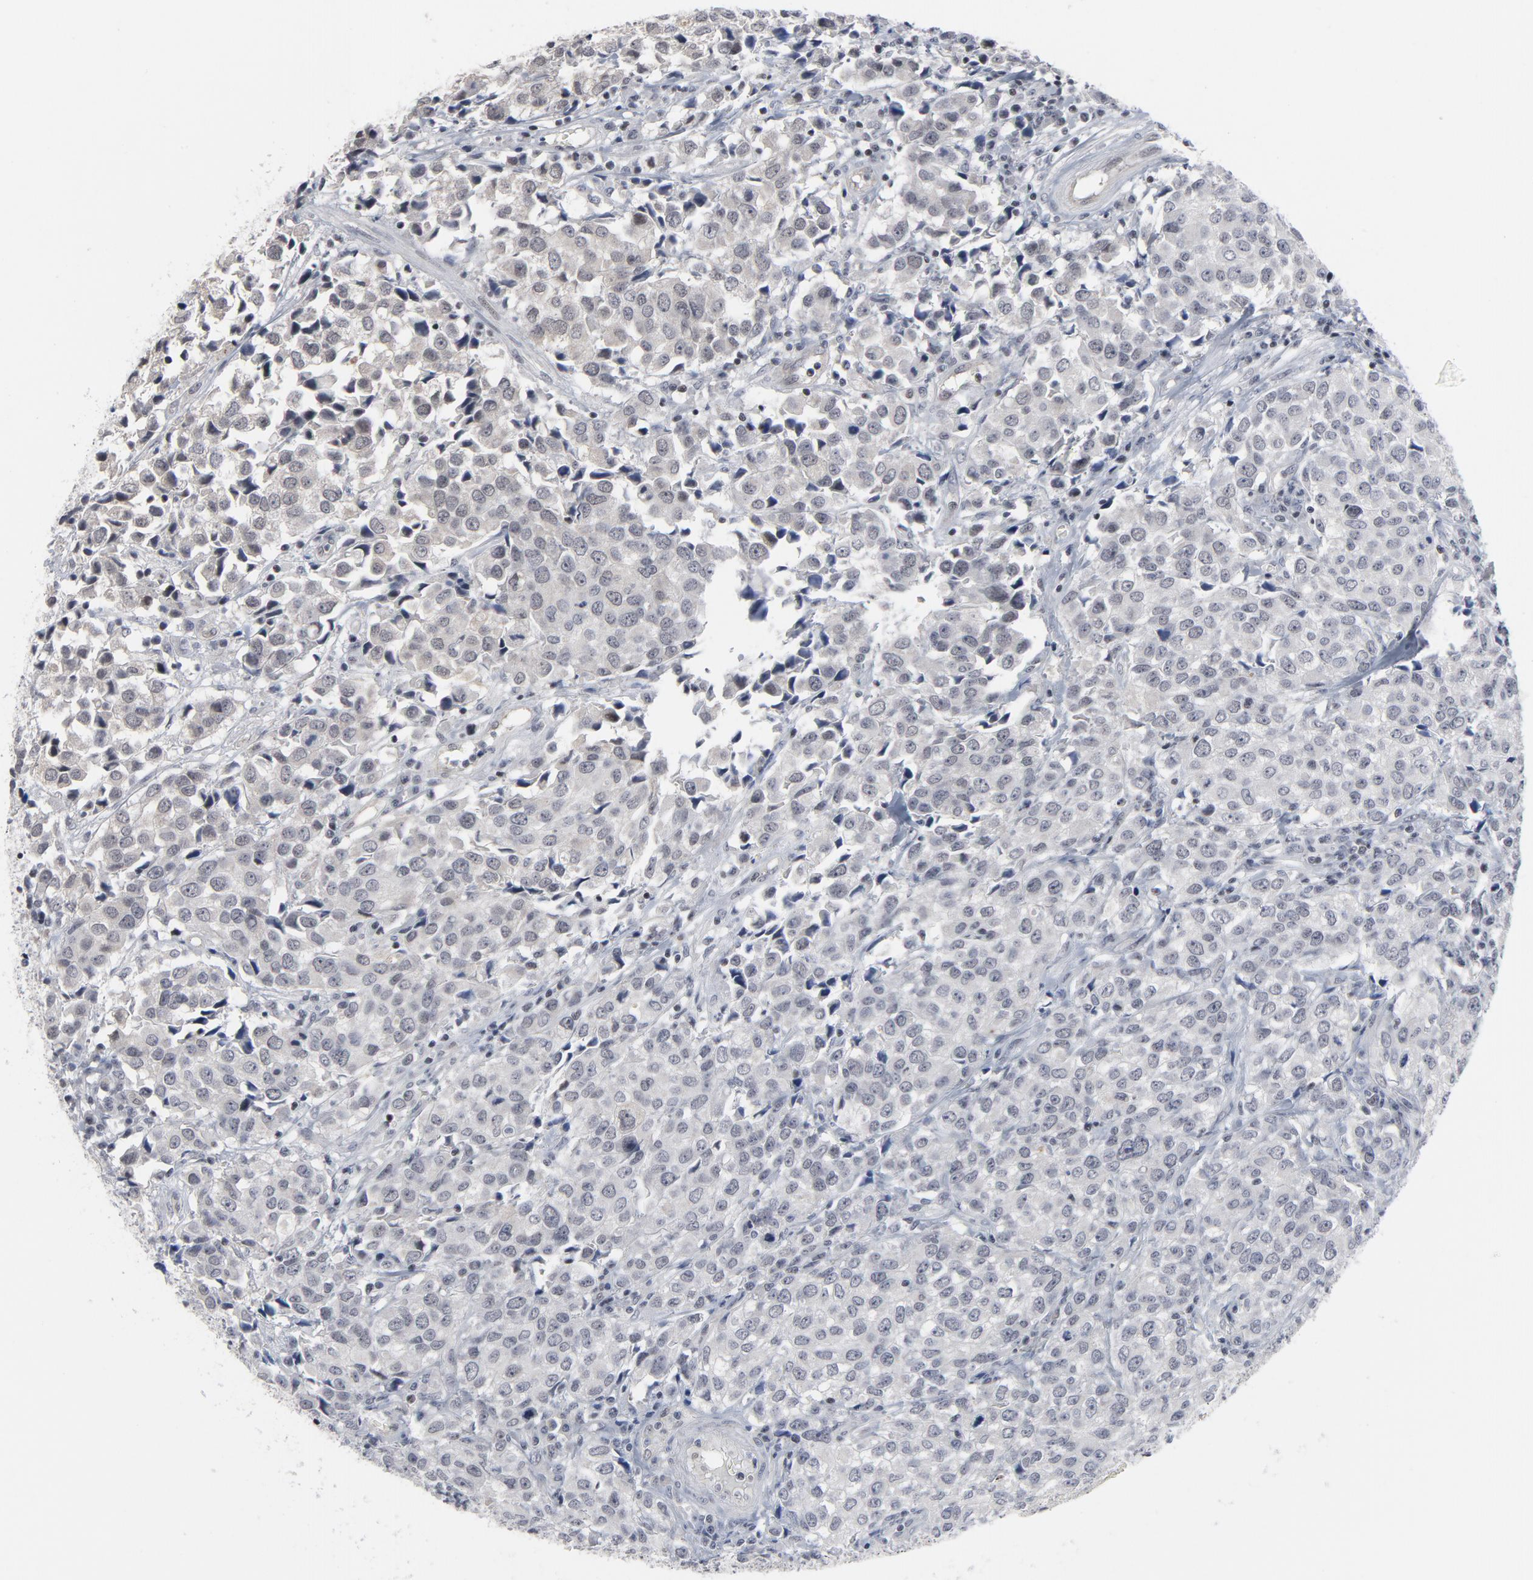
{"staining": {"intensity": "weak", "quantity": "25%-75%", "location": "nuclear"}, "tissue": "urothelial cancer", "cell_type": "Tumor cells", "image_type": "cancer", "snomed": [{"axis": "morphology", "description": "Urothelial carcinoma, High grade"}, {"axis": "topography", "description": "Urinary bladder"}], "caption": "Urothelial carcinoma (high-grade) stained with a brown dye reveals weak nuclear positive staining in about 25%-75% of tumor cells.", "gene": "GABPA", "patient": {"sex": "female", "age": 75}}